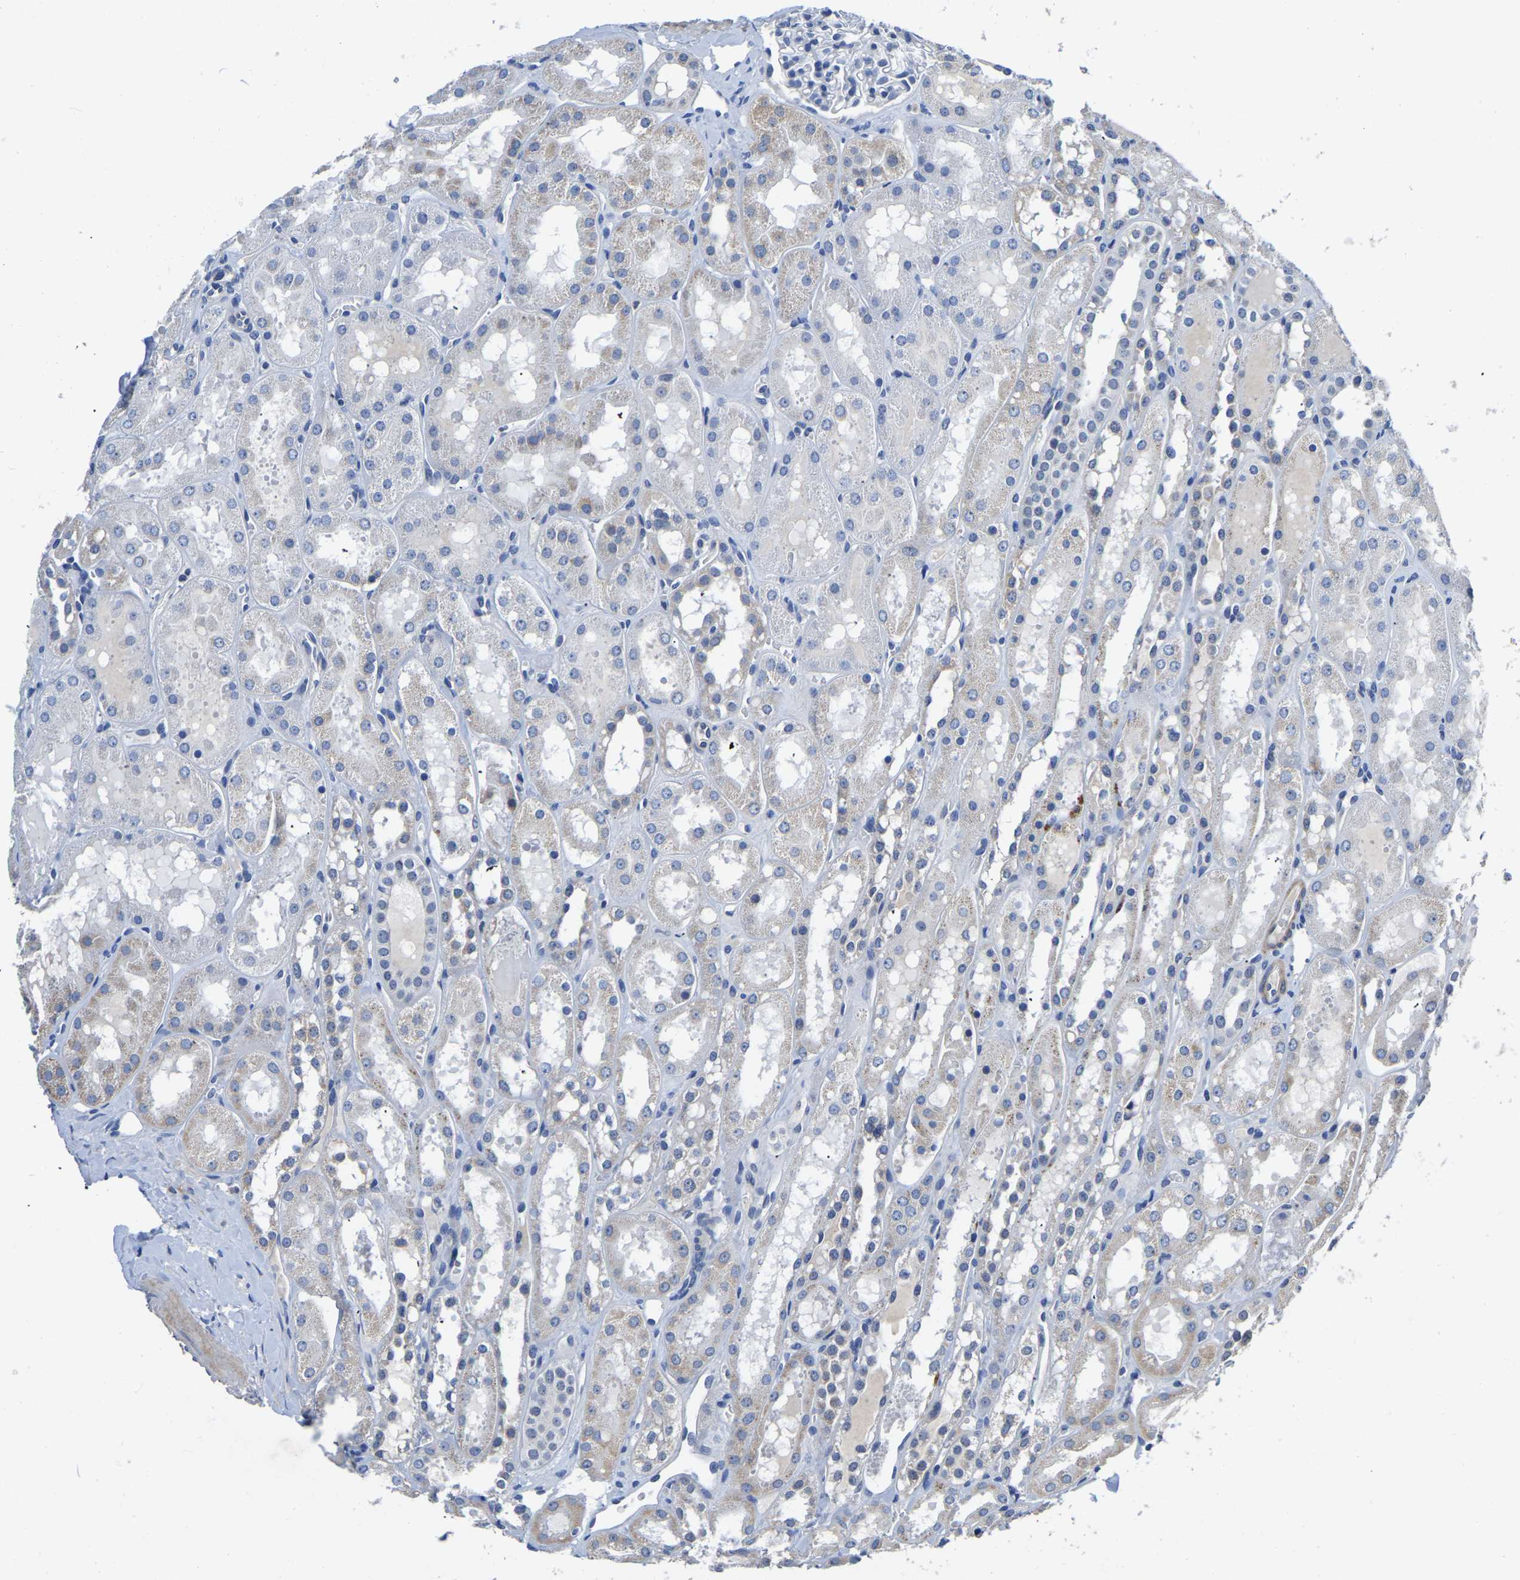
{"staining": {"intensity": "negative", "quantity": "none", "location": "none"}, "tissue": "kidney", "cell_type": "Cells in glomeruli", "image_type": "normal", "snomed": [{"axis": "morphology", "description": "Normal tissue, NOS"}, {"axis": "topography", "description": "Kidney"}, {"axis": "topography", "description": "Urinary bladder"}], "caption": "A histopathology image of human kidney is negative for staining in cells in glomeruli. Brightfield microscopy of immunohistochemistry (IHC) stained with DAB (3,3'-diaminobenzidine) (brown) and hematoxylin (blue), captured at high magnification.", "gene": "FGD5", "patient": {"sex": "male", "age": 16}}